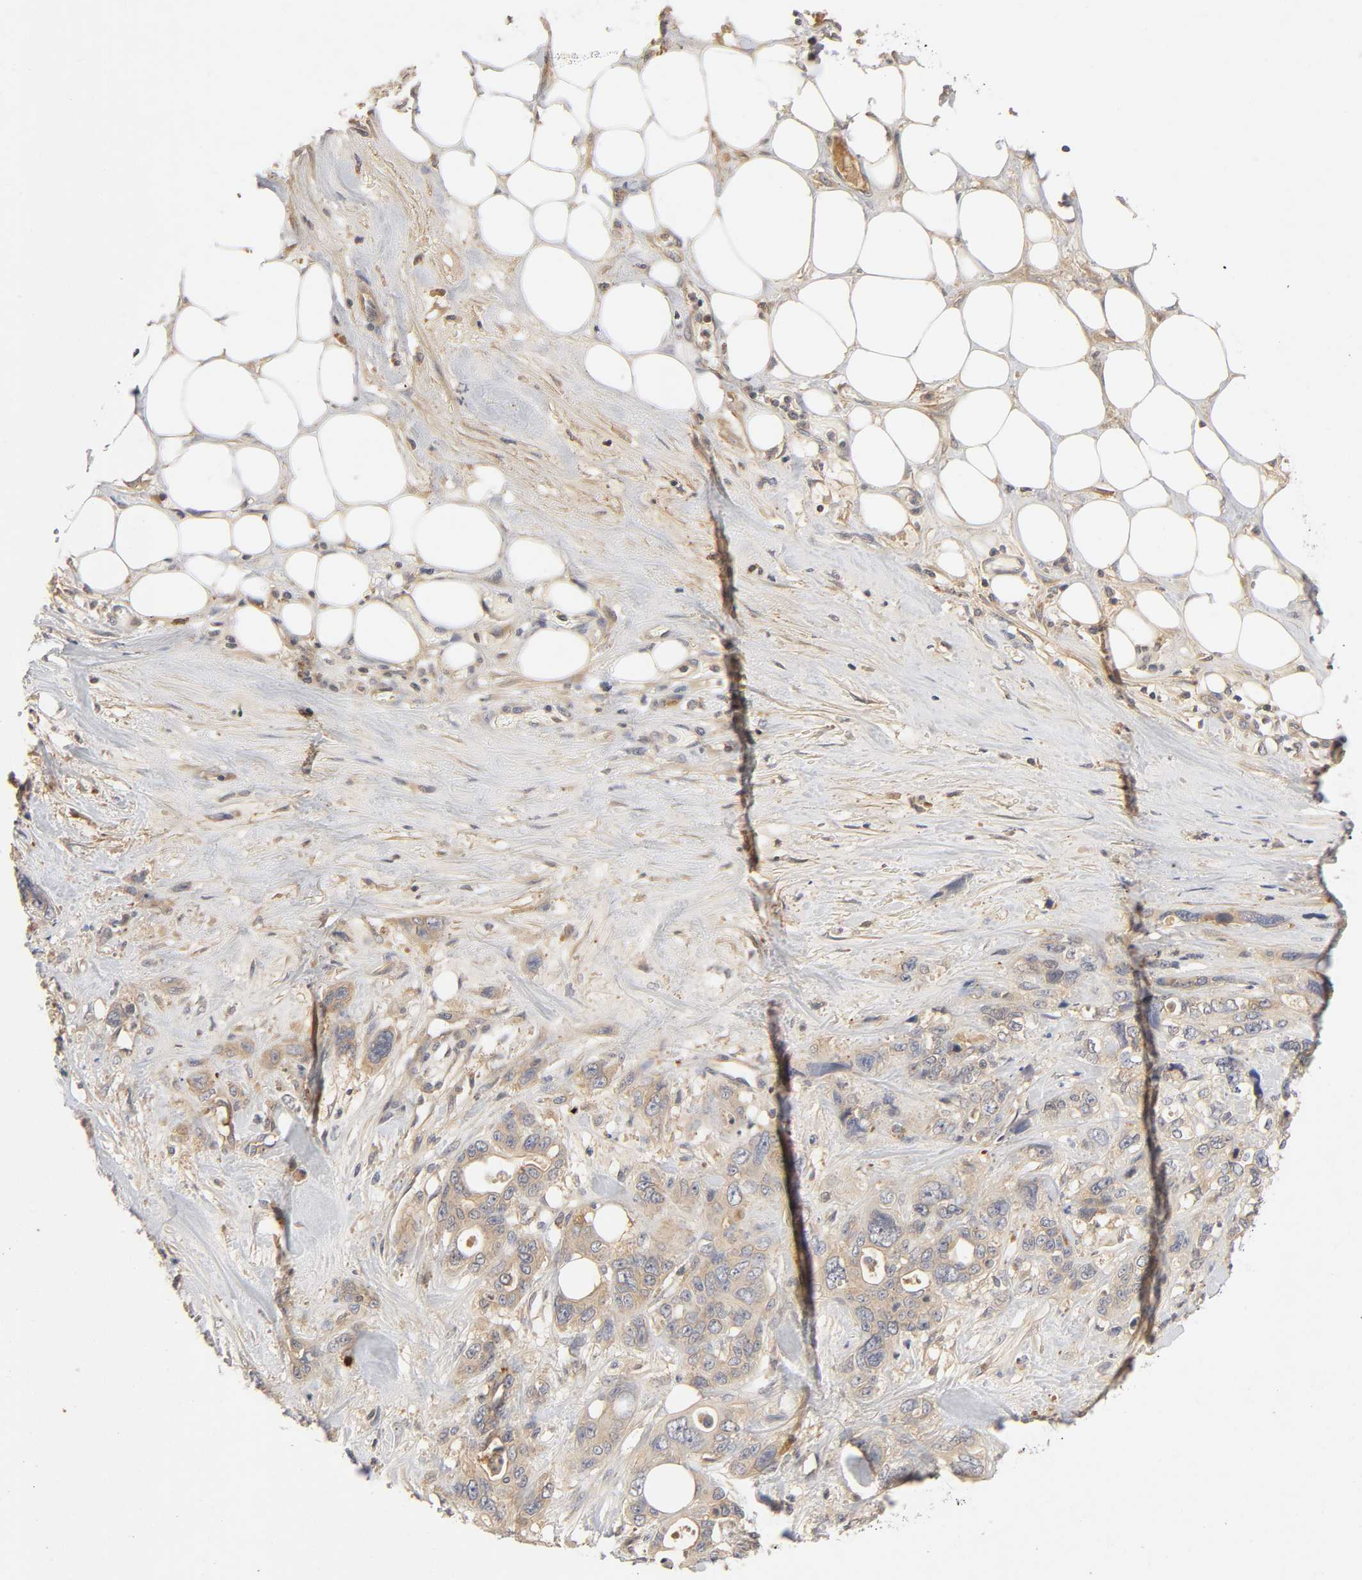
{"staining": {"intensity": "moderate", "quantity": ">75%", "location": "cytoplasmic/membranous"}, "tissue": "pancreatic cancer", "cell_type": "Tumor cells", "image_type": "cancer", "snomed": [{"axis": "morphology", "description": "Adenocarcinoma, NOS"}, {"axis": "topography", "description": "Pancreas"}], "caption": "Protein analysis of adenocarcinoma (pancreatic) tissue reveals moderate cytoplasmic/membranous expression in about >75% of tumor cells. The staining is performed using DAB brown chromogen to label protein expression. The nuclei are counter-stained blue using hematoxylin.", "gene": "CPB2", "patient": {"sex": "male", "age": 46}}